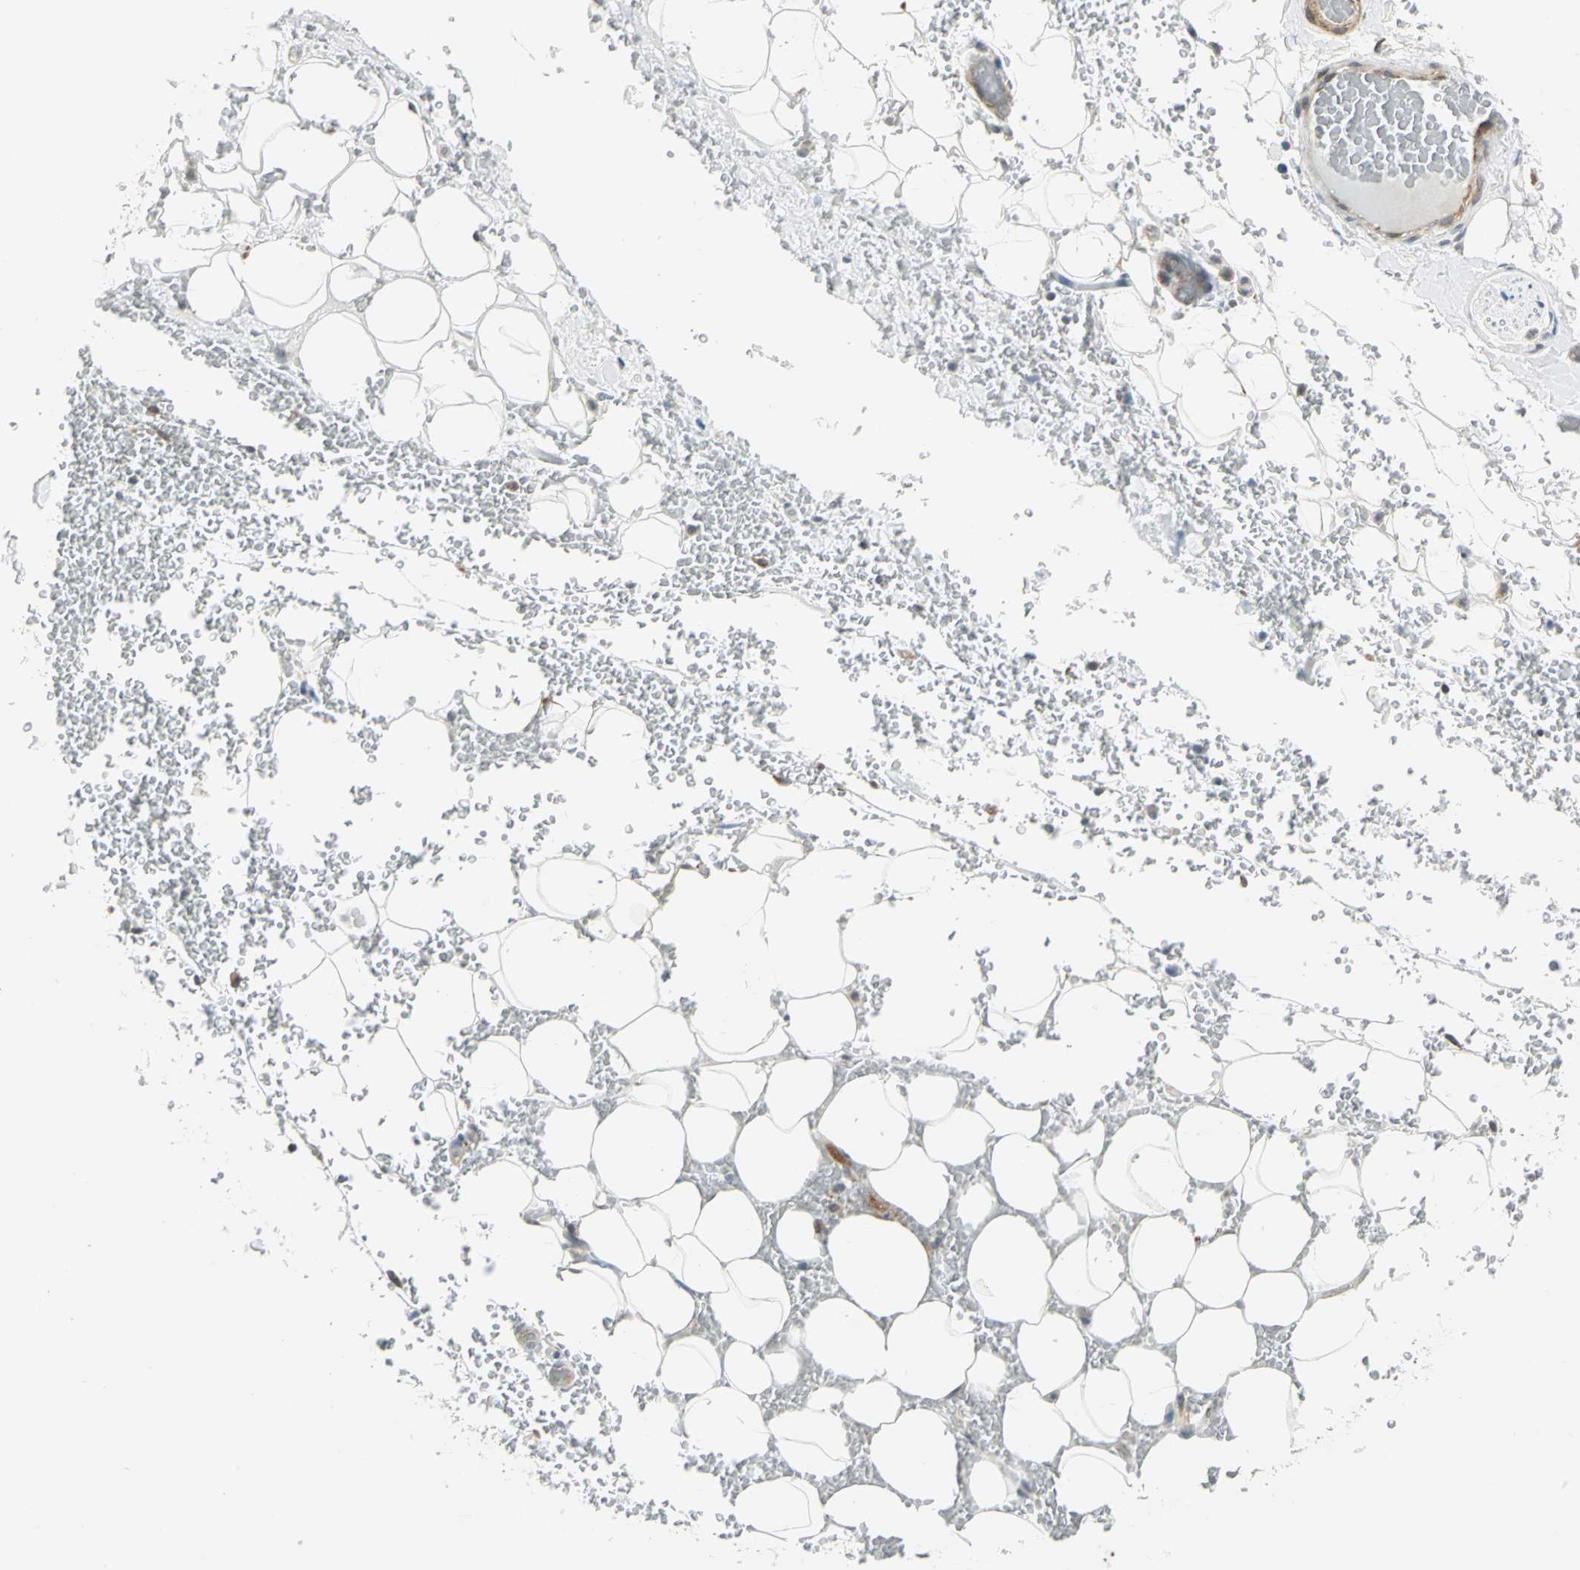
{"staining": {"intensity": "moderate", "quantity": ">75%", "location": "nuclear"}, "tissue": "adipose tissue", "cell_type": "Adipocytes", "image_type": "normal", "snomed": [{"axis": "morphology", "description": "Normal tissue, NOS"}, {"axis": "morphology", "description": "Inflammation, NOS"}, {"axis": "topography", "description": "Breast"}], "caption": "This micrograph displays normal adipose tissue stained with immunohistochemistry (IHC) to label a protein in brown. The nuclear of adipocytes show moderate positivity for the protein. Nuclei are counter-stained blue.", "gene": "PLAGL2", "patient": {"sex": "female", "age": 65}}